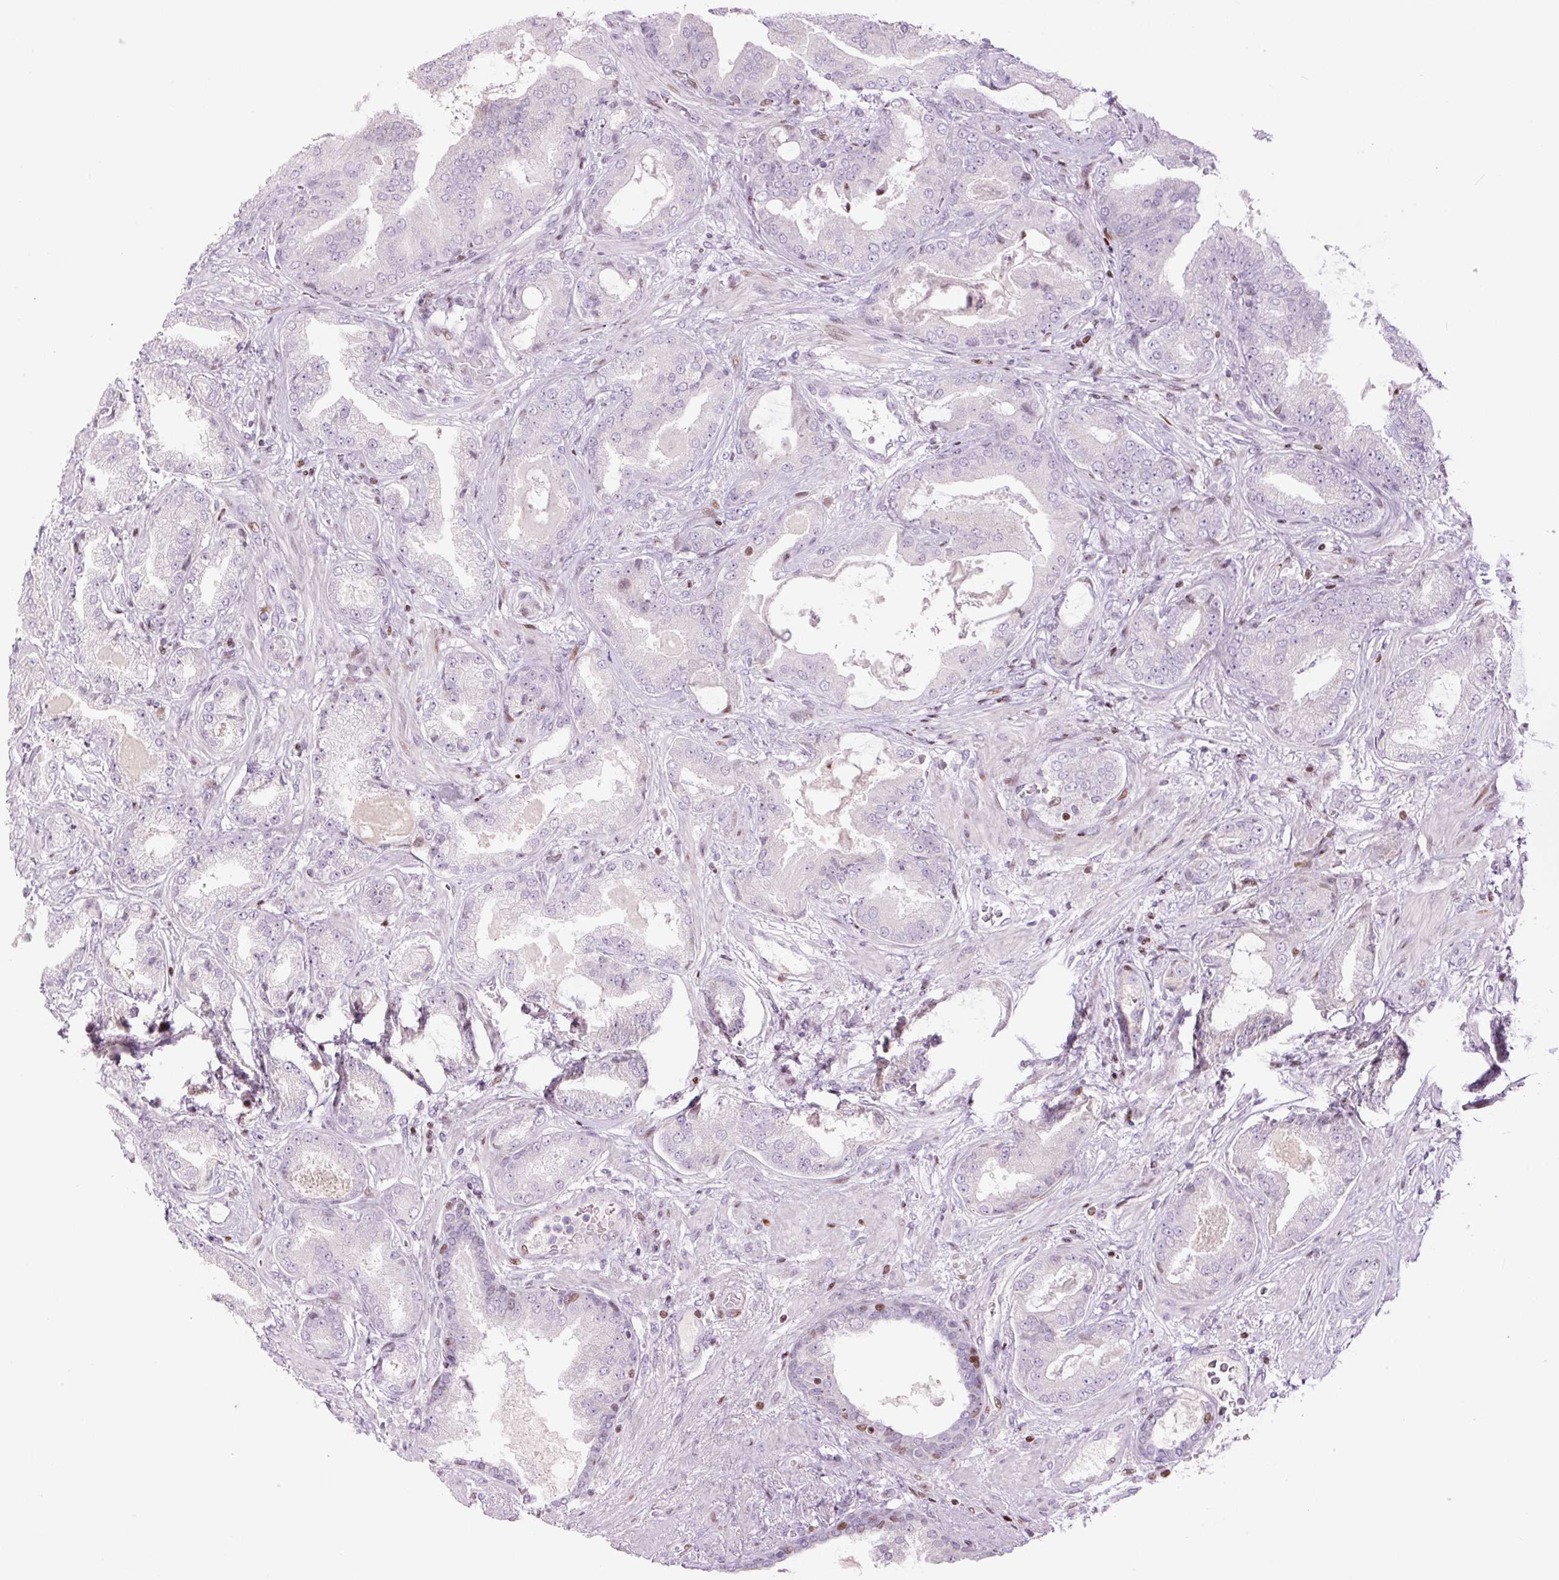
{"staining": {"intensity": "negative", "quantity": "none", "location": "none"}, "tissue": "prostate cancer", "cell_type": "Tumor cells", "image_type": "cancer", "snomed": [{"axis": "morphology", "description": "Adenocarcinoma, High grade"}, {"axis": "topography", "description": "Prostate"}], "caption": "High power microscopy photomicrograph of an immunohistochemistry micrograph of prostate cancer, revealing no significant expression in tumor cells. (Immunohistochemistry, brightfield microscopy, high magnification).", "gene": "TMEM177", "patient": {"sex": "male", "age": 68}}